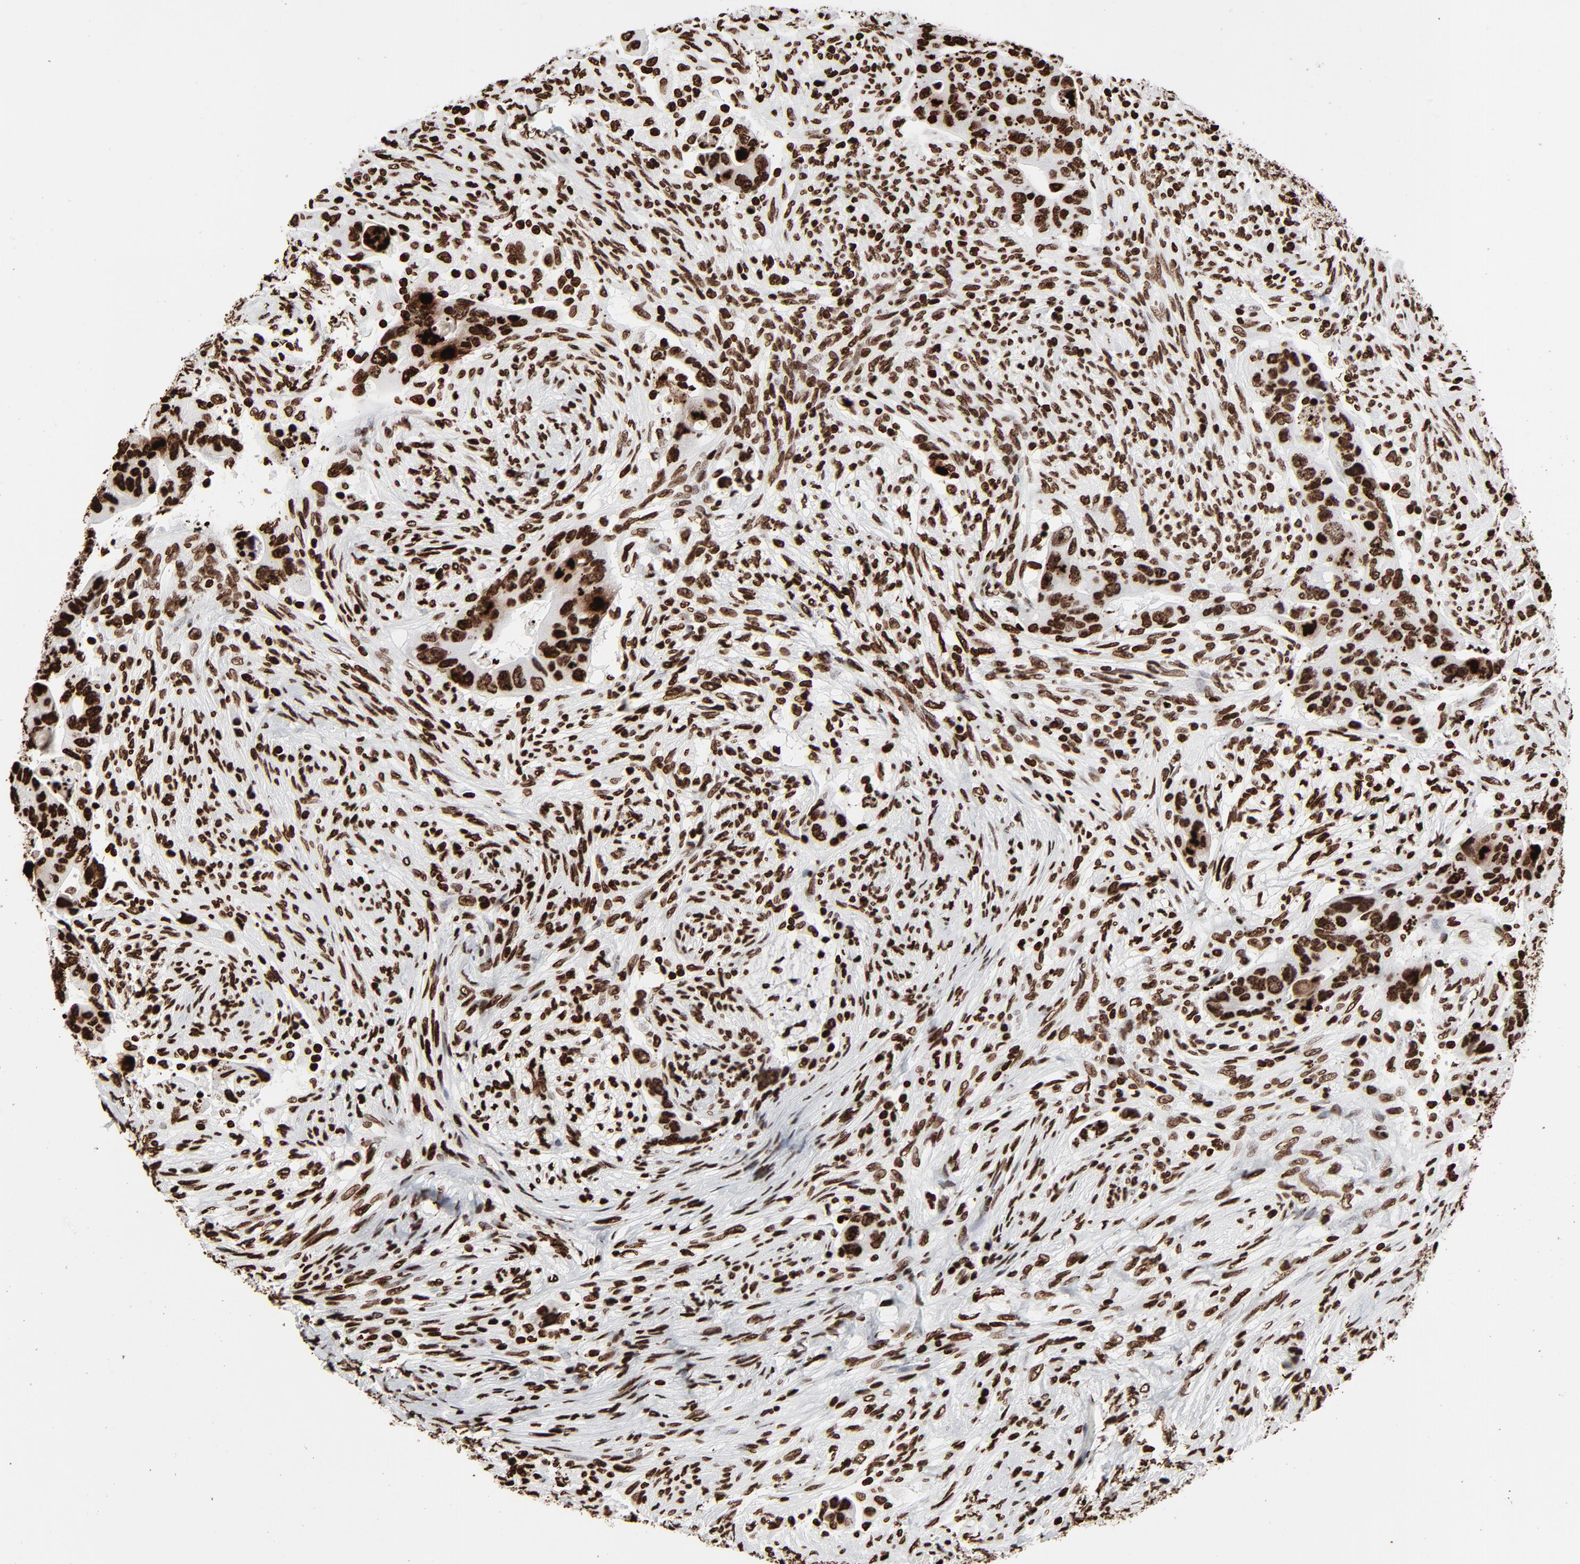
{"staining": {"intensity": "strong", "quantity": ">75%", "location": "nuclear"}, "tissue": "colorectal cancer", "cell_type": "Tumor cells", "image_type": "cancer", "snomed": [{"axis": "morphology", "description": "Adenocarcinoma, NOS"}, {"axis": "topography", "description": "Rectum"}], "caption": "Immunohistochemical staining of human colorectal cancer shows strong nuclear protein positivity in about >75% of tumor cells.", "gene": "H3-4", "patient": {"sex": "female", "age": 71}}